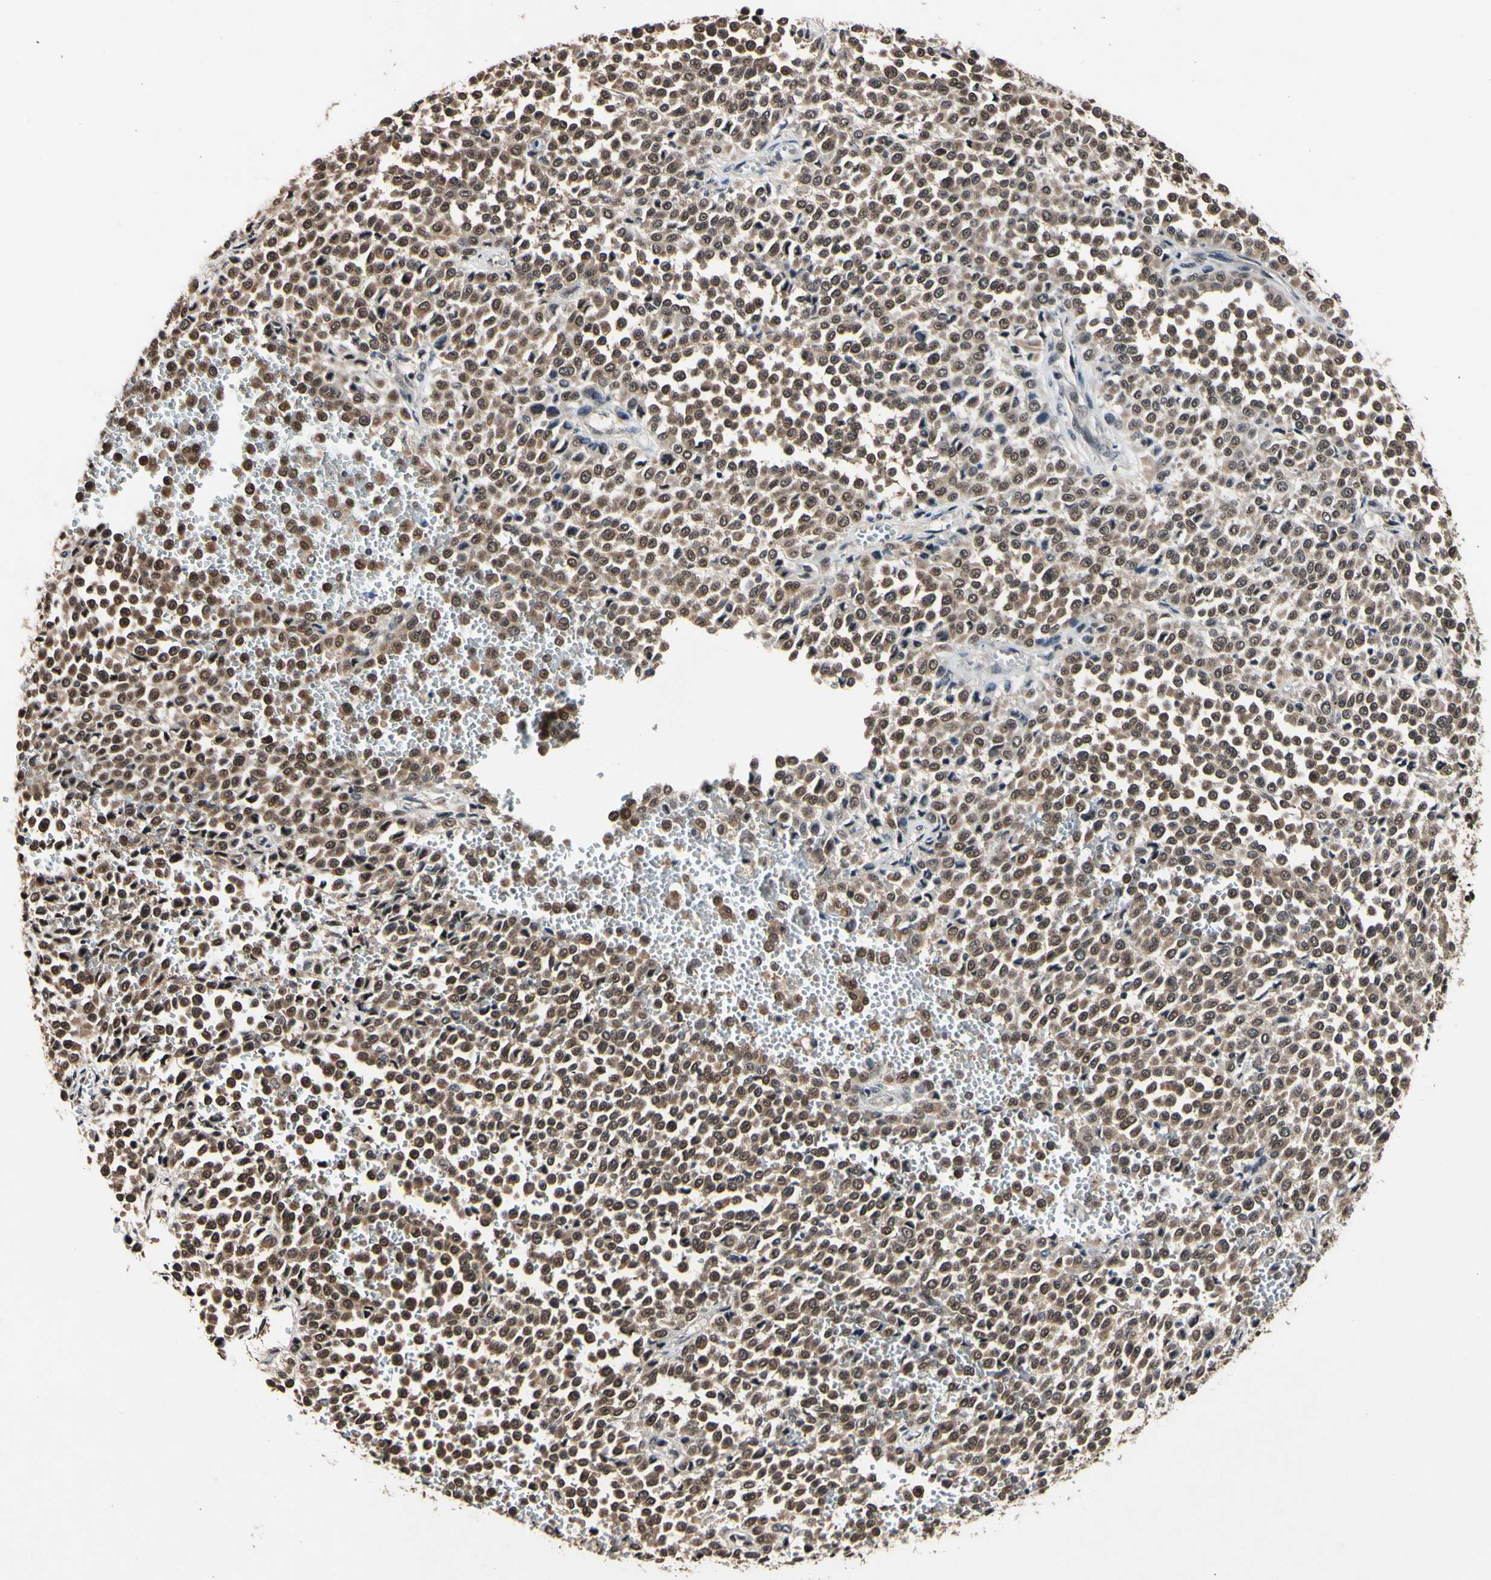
{"staining": {"intensity": "weak", "quantity": ">75%", "location": "cytoplasmic/membranous,nuclear"}, "tissue": "melanoma", "cell_type": "Tumor cells", "image_type": "cancer", "snomed": [{"axis": "morphology", "description": "Malignant melanoma, Metastatic site"}, {"axis": "topography", "description": "Pancreas"}], "caption": "Tumor cells reveal low levels of weak cytoplasmic/membranous and nuclear staining in about >75% of cells in human malignant melanoma (metastatic site).", "gene": "PSMD10", "patient": {"sex": "female", "age": 30}}